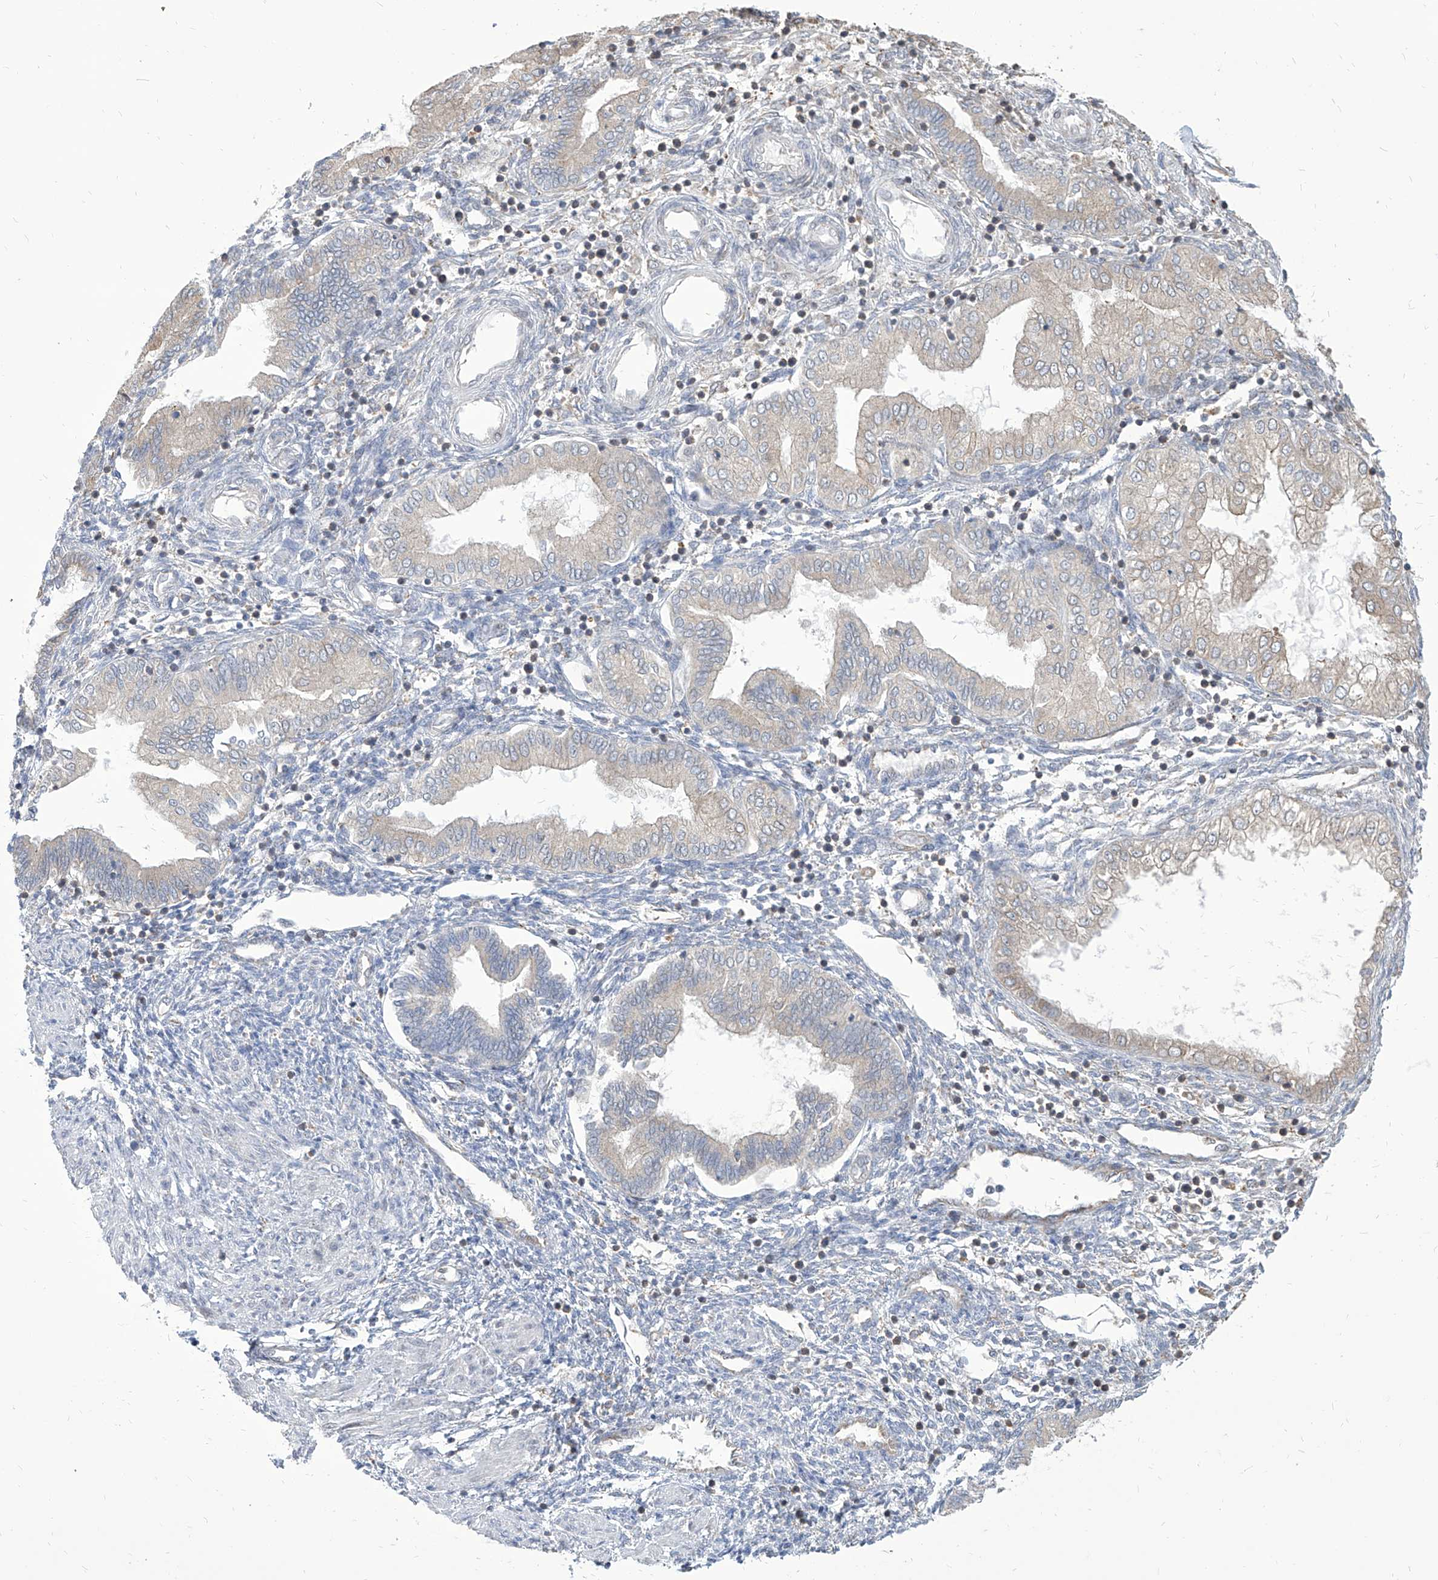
{"staining": {"intensity": "negative", "quantity": "none", "location": "none"}, "tissue": "endometrium", "cell_type": "Cells in endometrial stroma", "image_type": "normal", "snomed": [{"axis": "morphology", "description": "Normal tissue, NOS"}, {"axis": "topography", "description": "Endometrium"}], "caption": "Cells in endometrial stroma show no significant protein expression in unremarkable endometrium.", "gene": "FAM83B", "patient": {"sex": "female", "age": 53}}